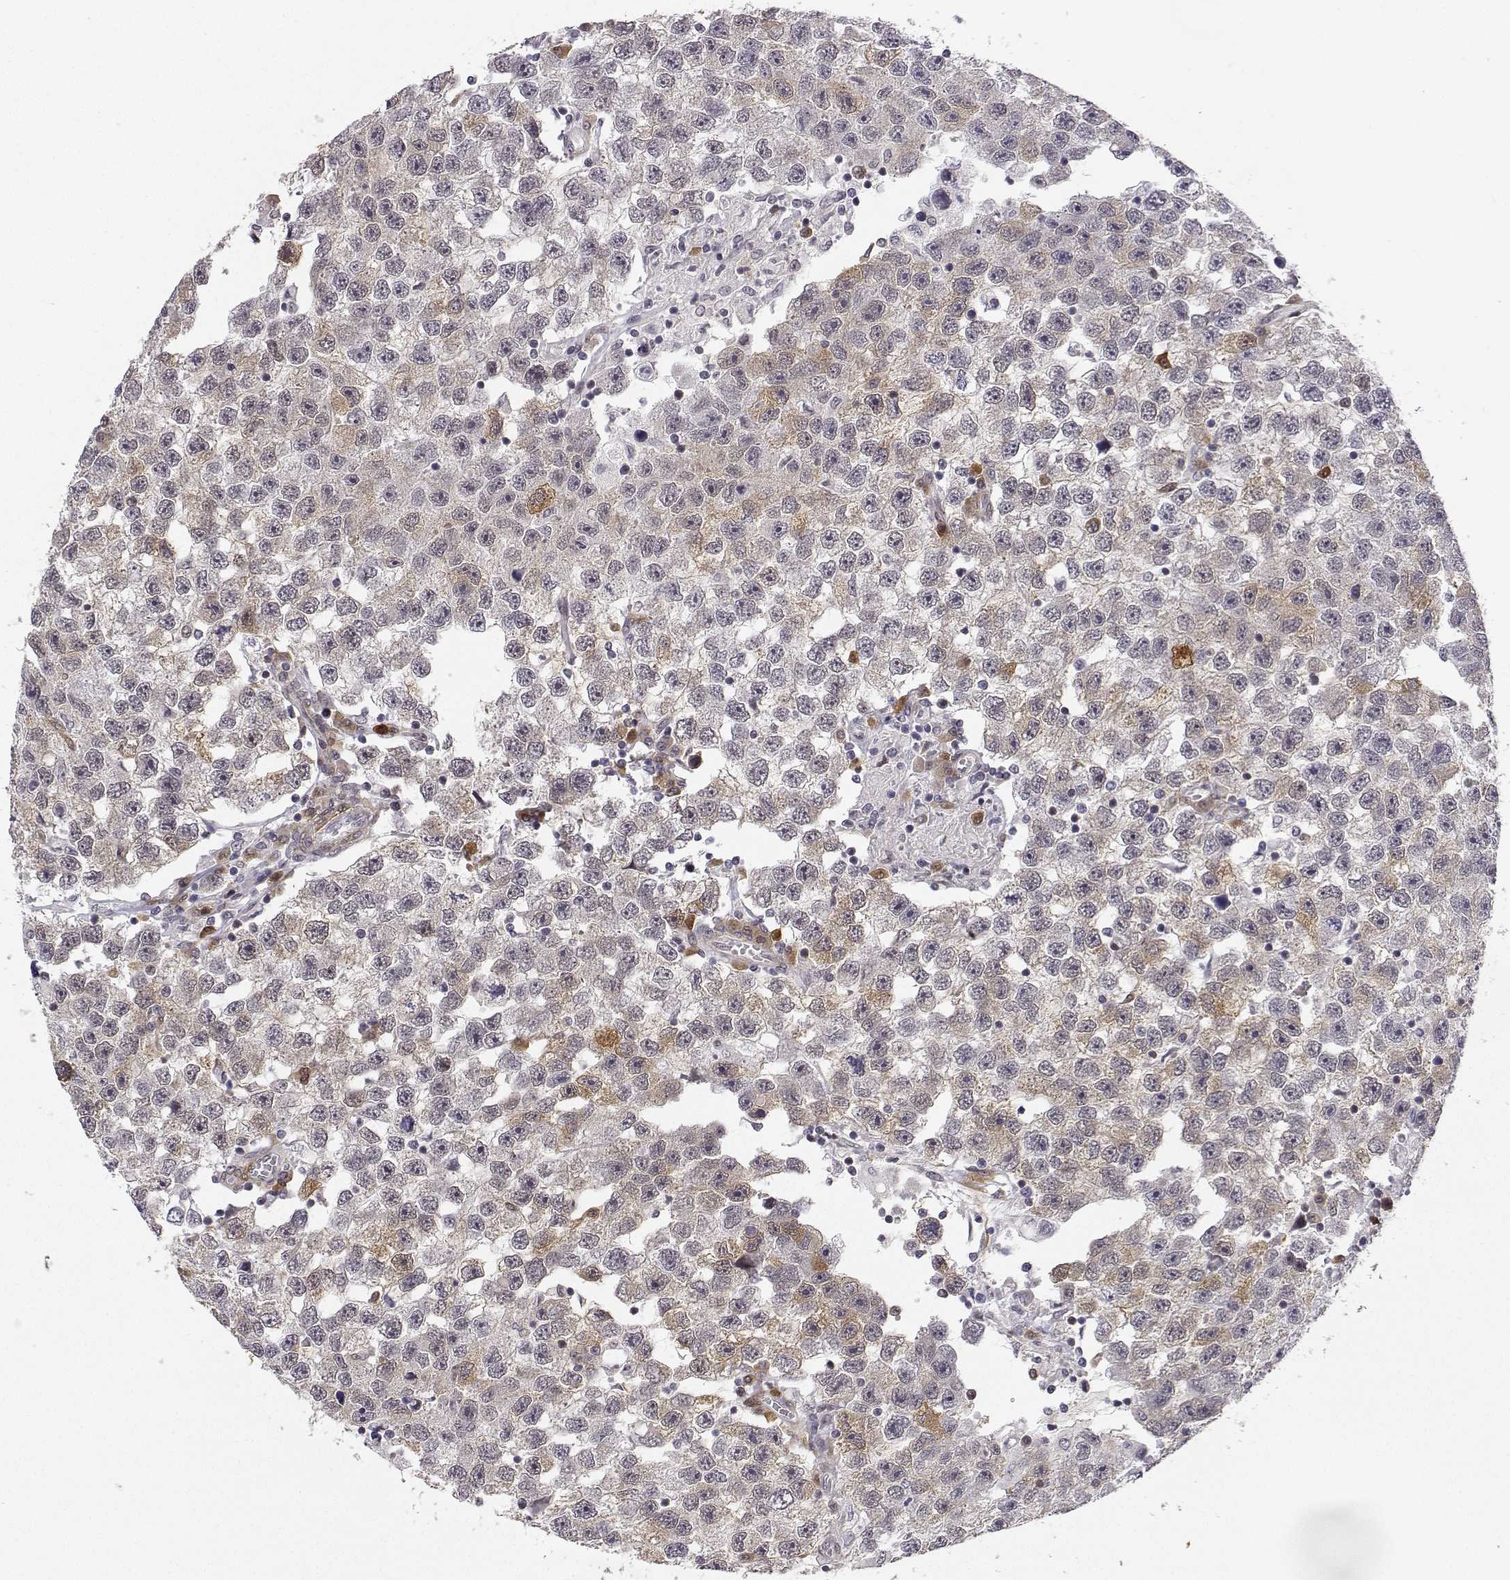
{"staining": {"intensity": "weak", "quantity": "<25%", "location": "cytoplasmic/membranous"}, "tissue": "testis cancer", "cell_type": "Tumor cells", "image_type": "cancer", "snomed": [{"axis": "morphology", "description": "Seminoma, NOS"}, {"axis": "topography", "description": "Testis"}], "caption": "This is a micrograph of IHC staining of seminoma (testis), which shows no expression in tumor cells.", "gene": "PHGDH", "patient": {"sex": "male", "age": 26}}